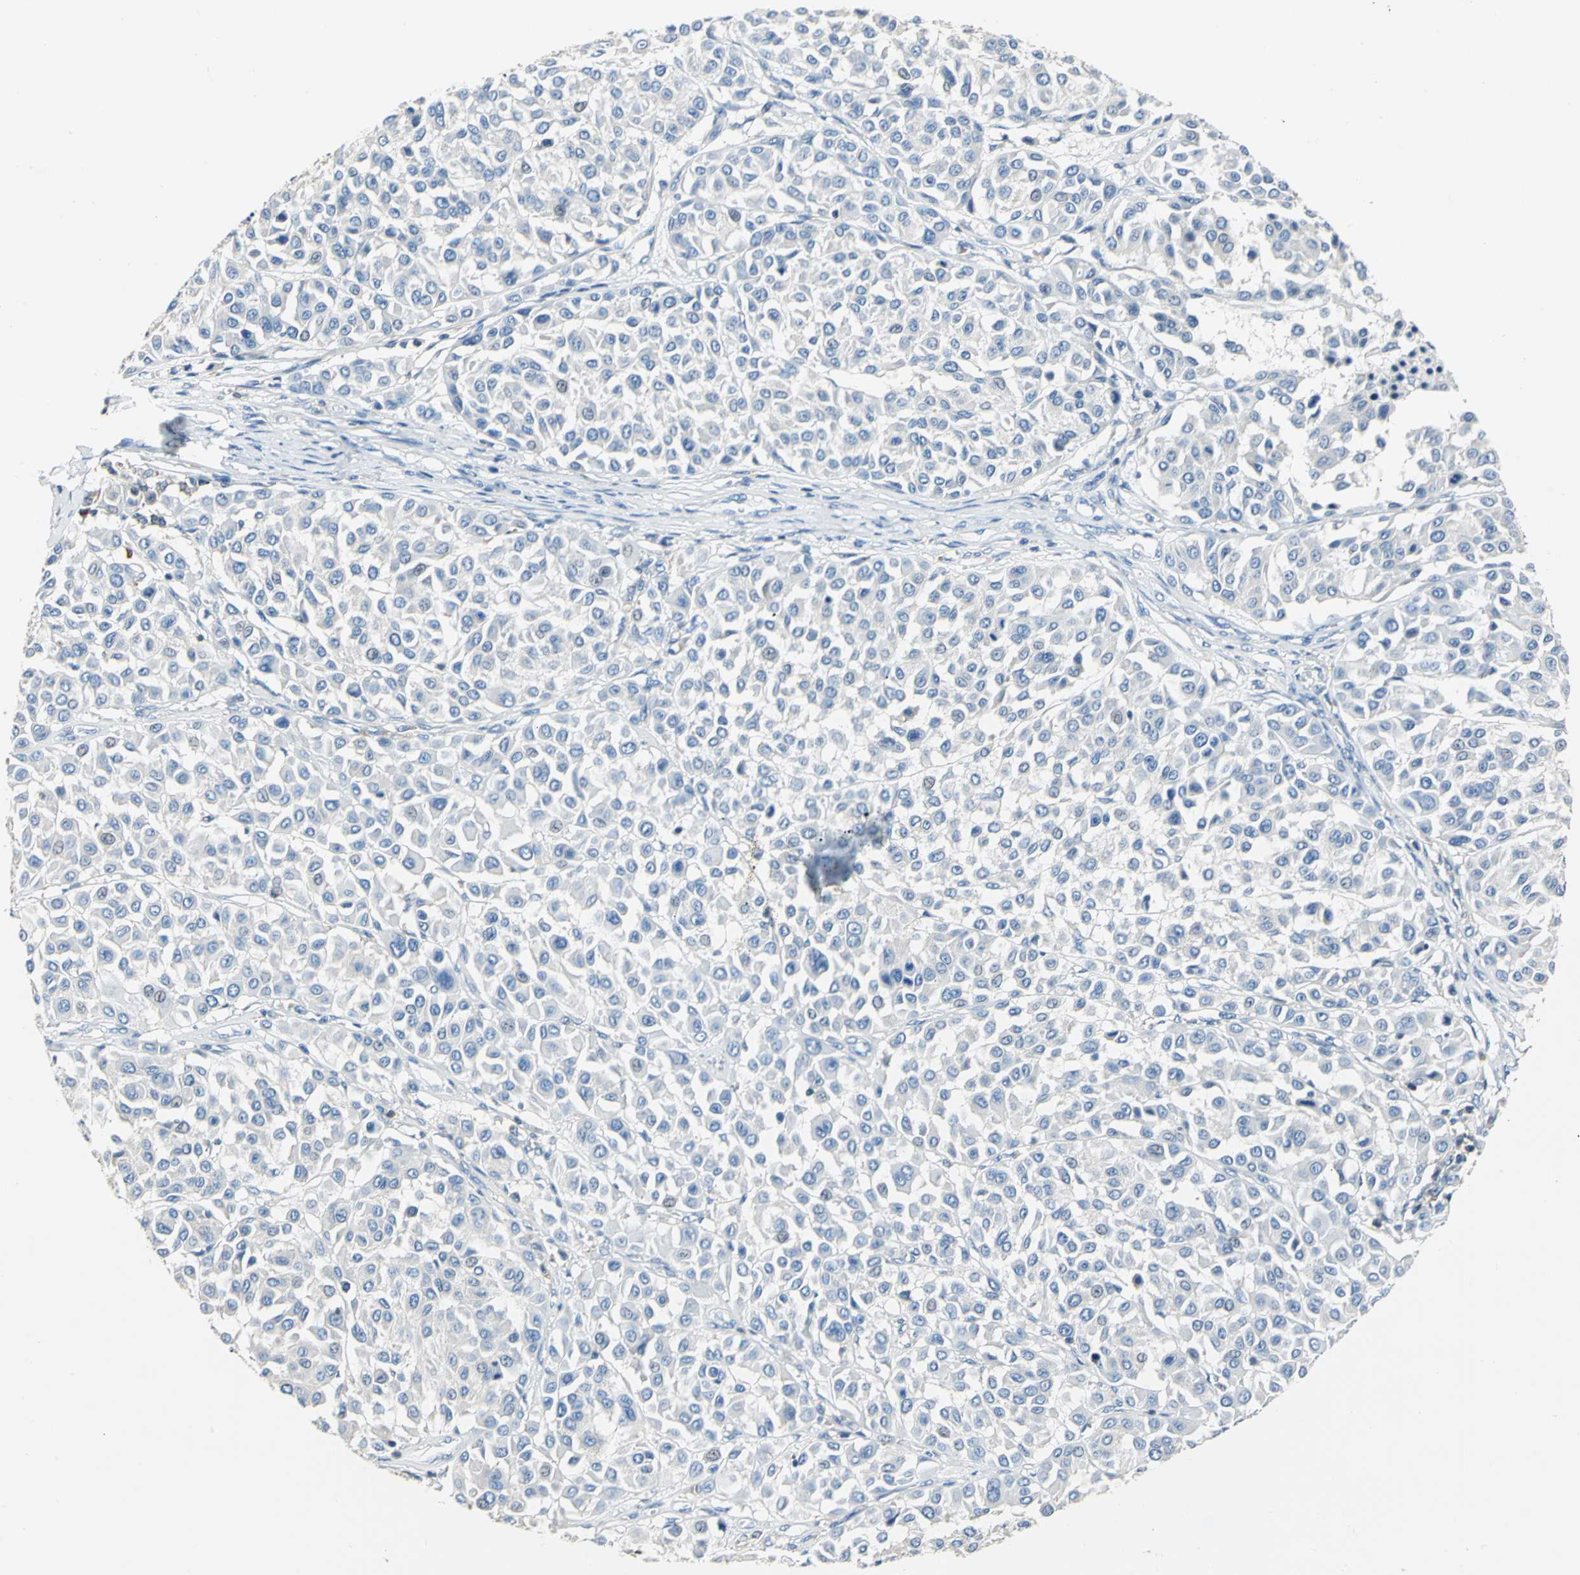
{"staining": {"intensity": "negative", "quantity": "none", "location": "none"}, "tissue": "melanoma", "cell_type": "Tumor cells", "image_type": "cancer", "snomed": [{"axis": "morphology", "description": "Malignant melanoma, Metastatic site"}, {"axis": "topography", "description": "Soft tissue"}], "caption": "Immunohistochemical staining of human malignant melanoma (metastatic site) shows no significant expression in tumor cells.", "gene": "SEPTIN6", "patient": {"sex": "male", "age": 41}}